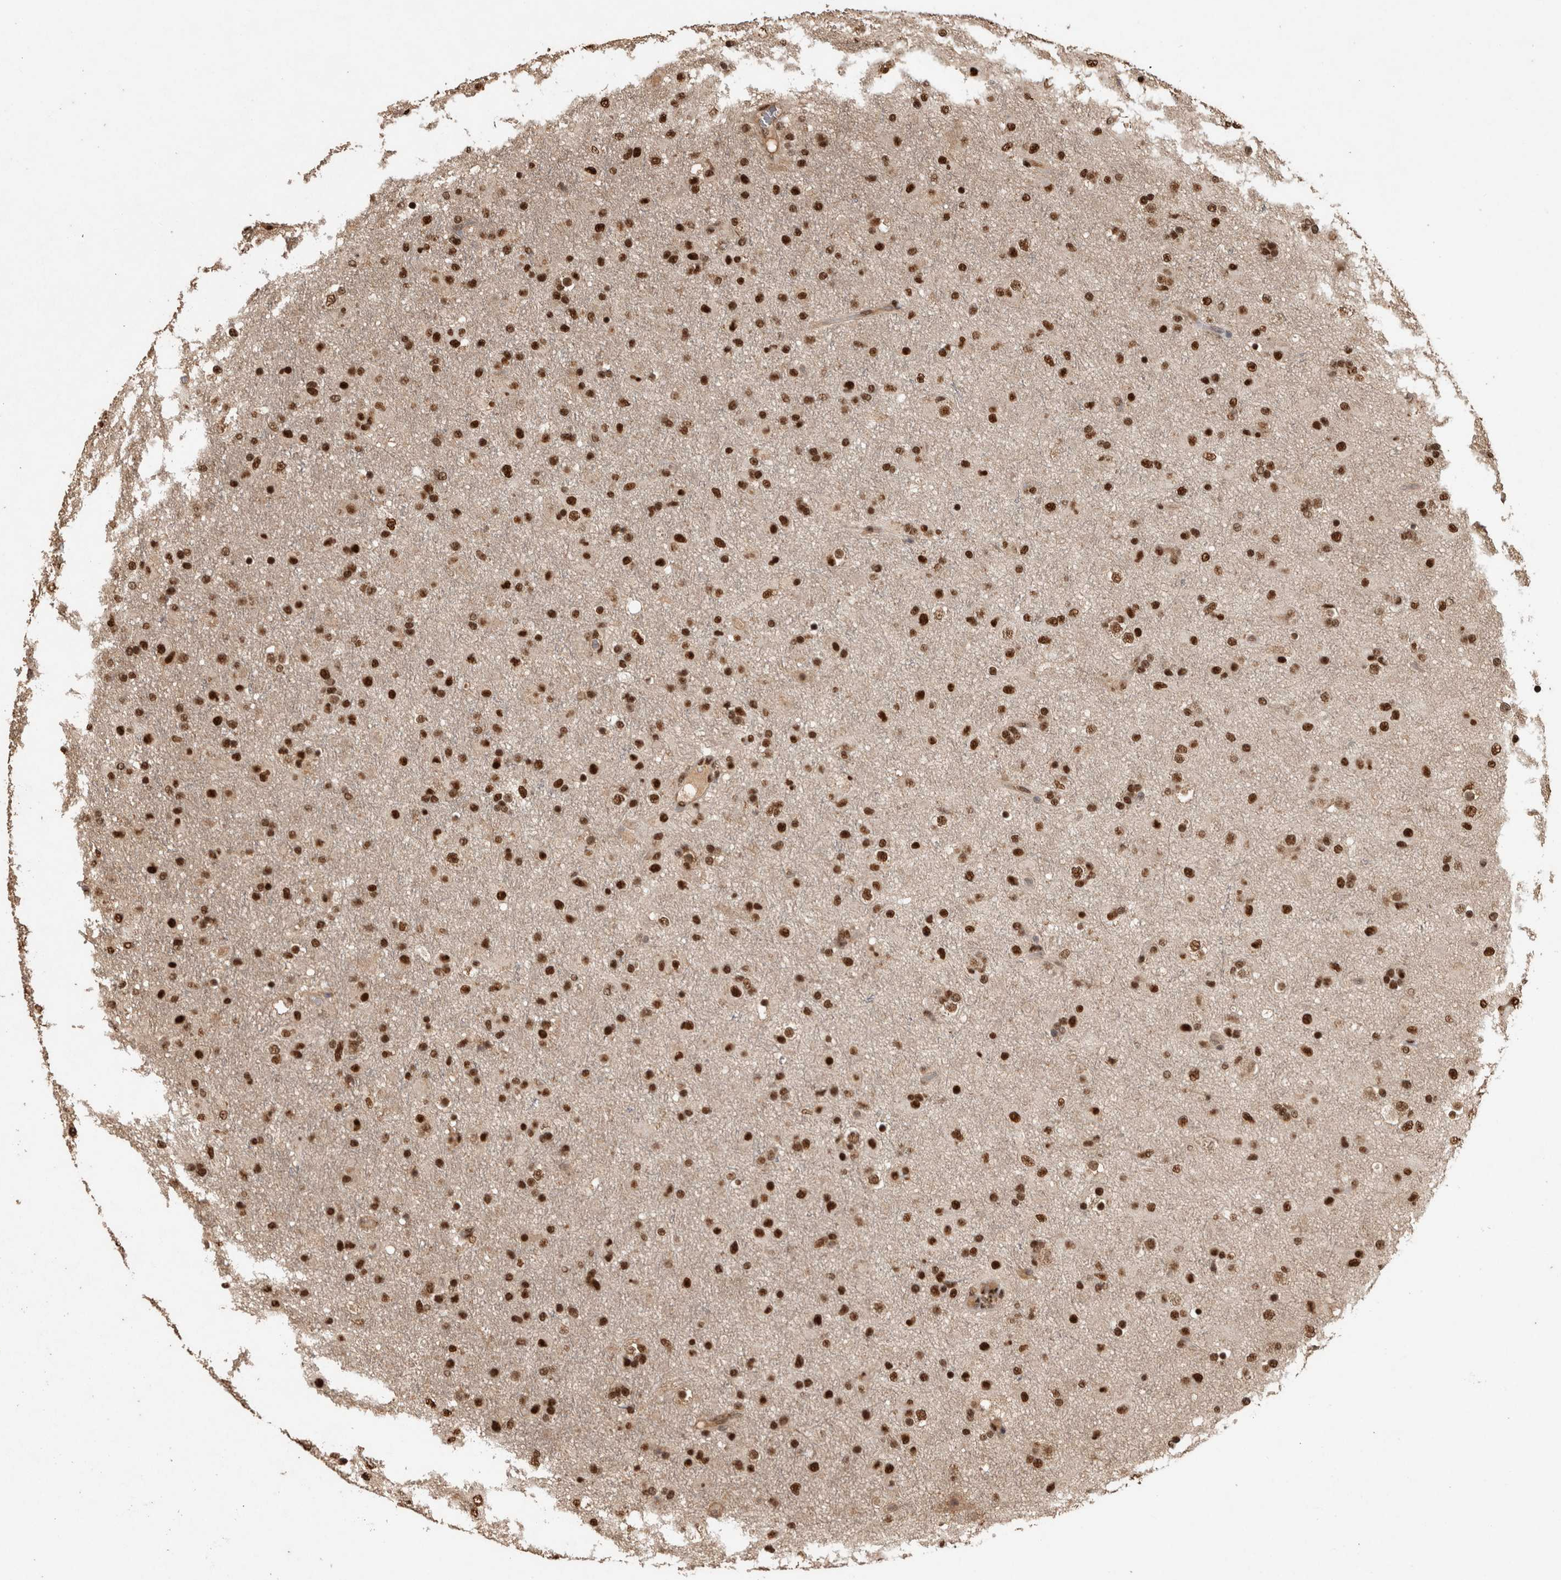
{"staining": {"intensity": "strong", "quantity": ">75%", "location": "nuclear"}, "tissue": "glioma", "cell_type": "Tumor cells", "image_type": "cancer", "snomed": [{"axis": "morphology", "description": "Glioma, malignant, Low grade"}, {"axis": "topography", "description": "Brain"}], "caption": "A brown stain shows strong nuclear expression of a protein in human glioma tumor cells.", "gene": "RAD50", "patient": {"sex": "male", "age": 65}}